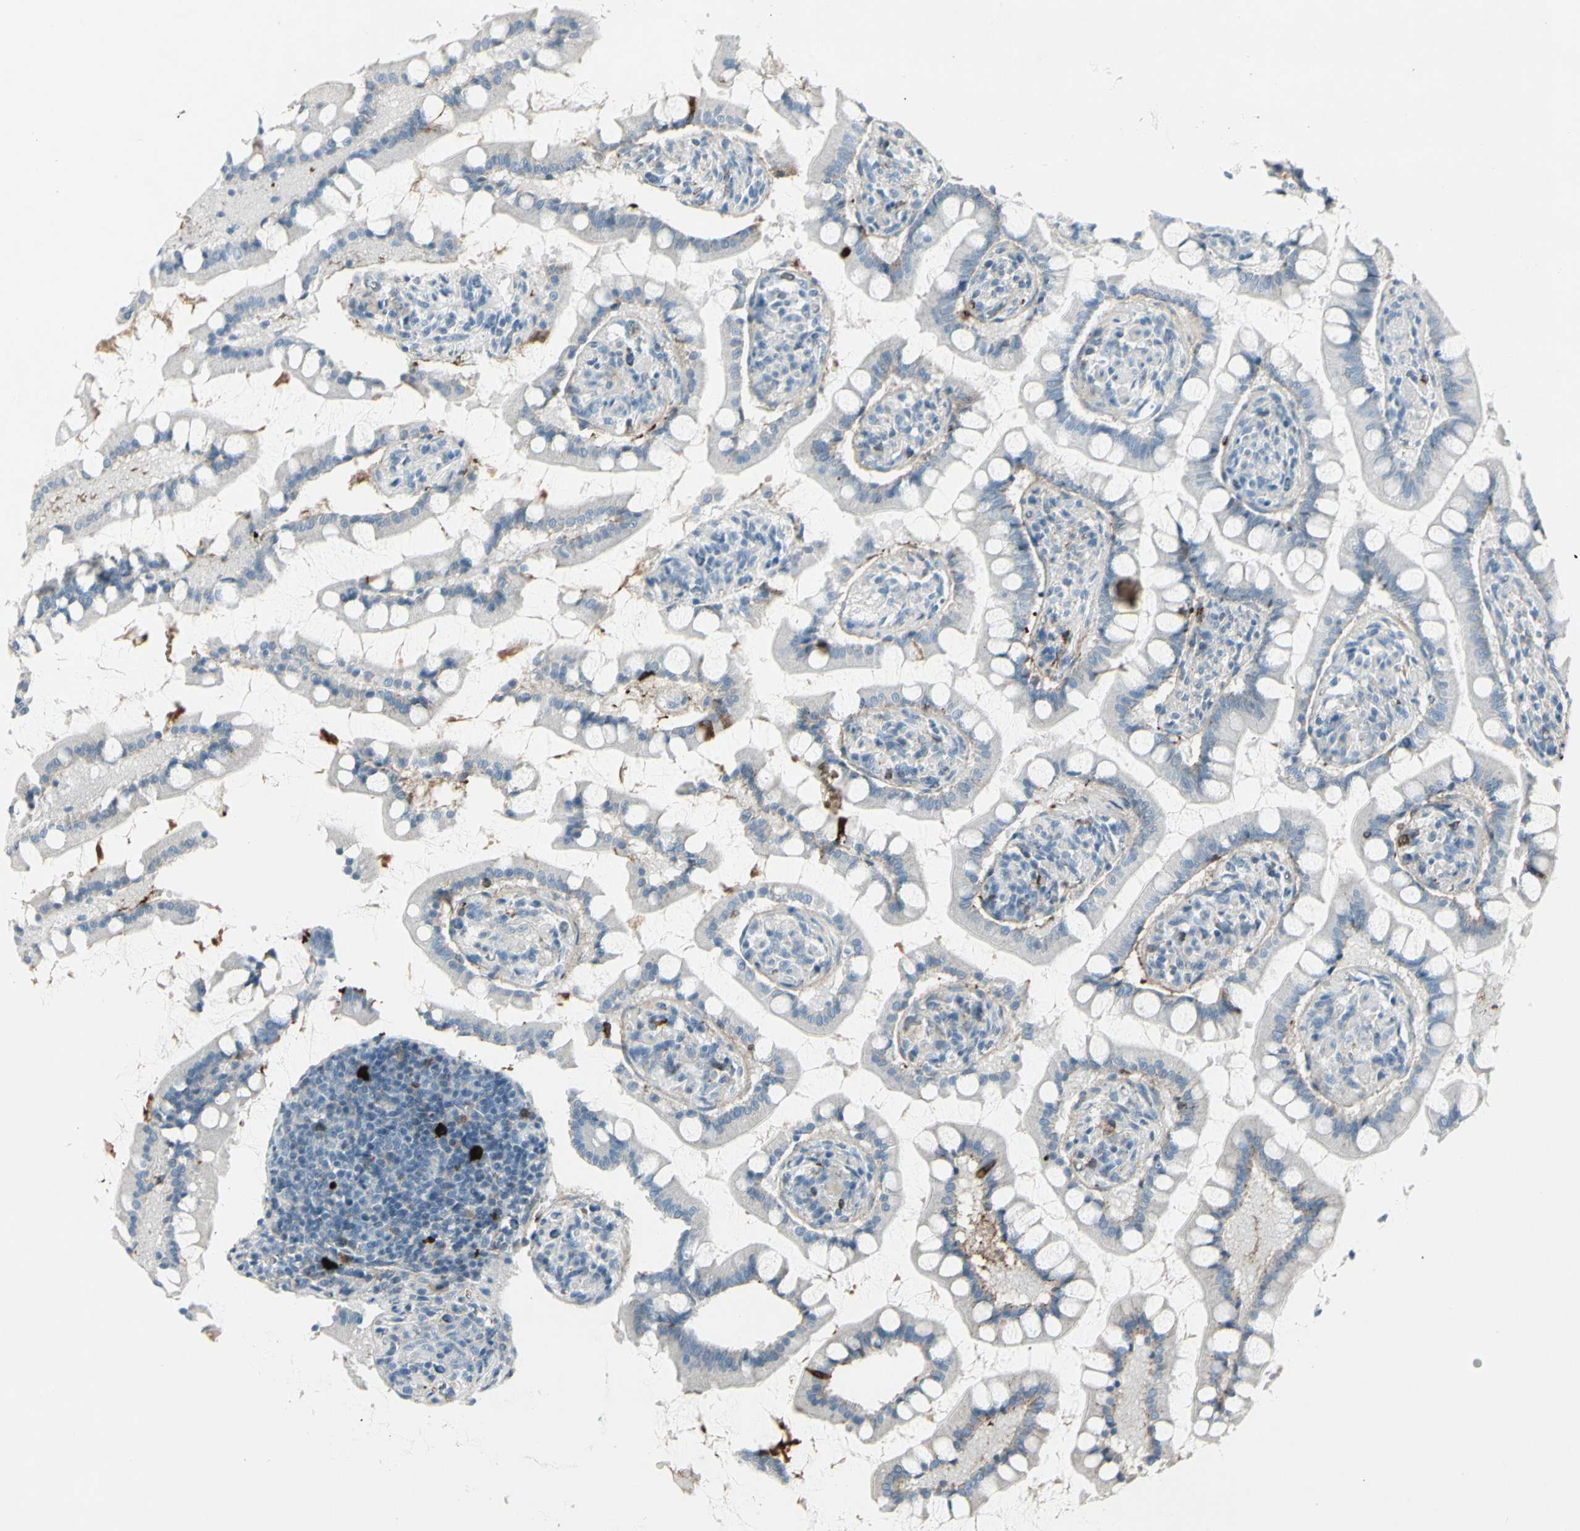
{"staining": {"intensity": "strong", "quantity": "<25%", "location": "cytoplasmic/membranous"}, "tissue": "small intestine", "cell_type": "Glandular cells", "image_type": "normal", "snomed": [{"axis": "morphology", "description": "Normal tissue, NOS"}, {"axis": "topography", "description": "Small intestine"}], "caption": "The histopathology image displays a brown stain indicating the presence of a protein in the cytoplasmic/membranous of glandular cells in small intestine.", "gene": "IGHG1", "patient": {"sex": "male", "age": 41}}